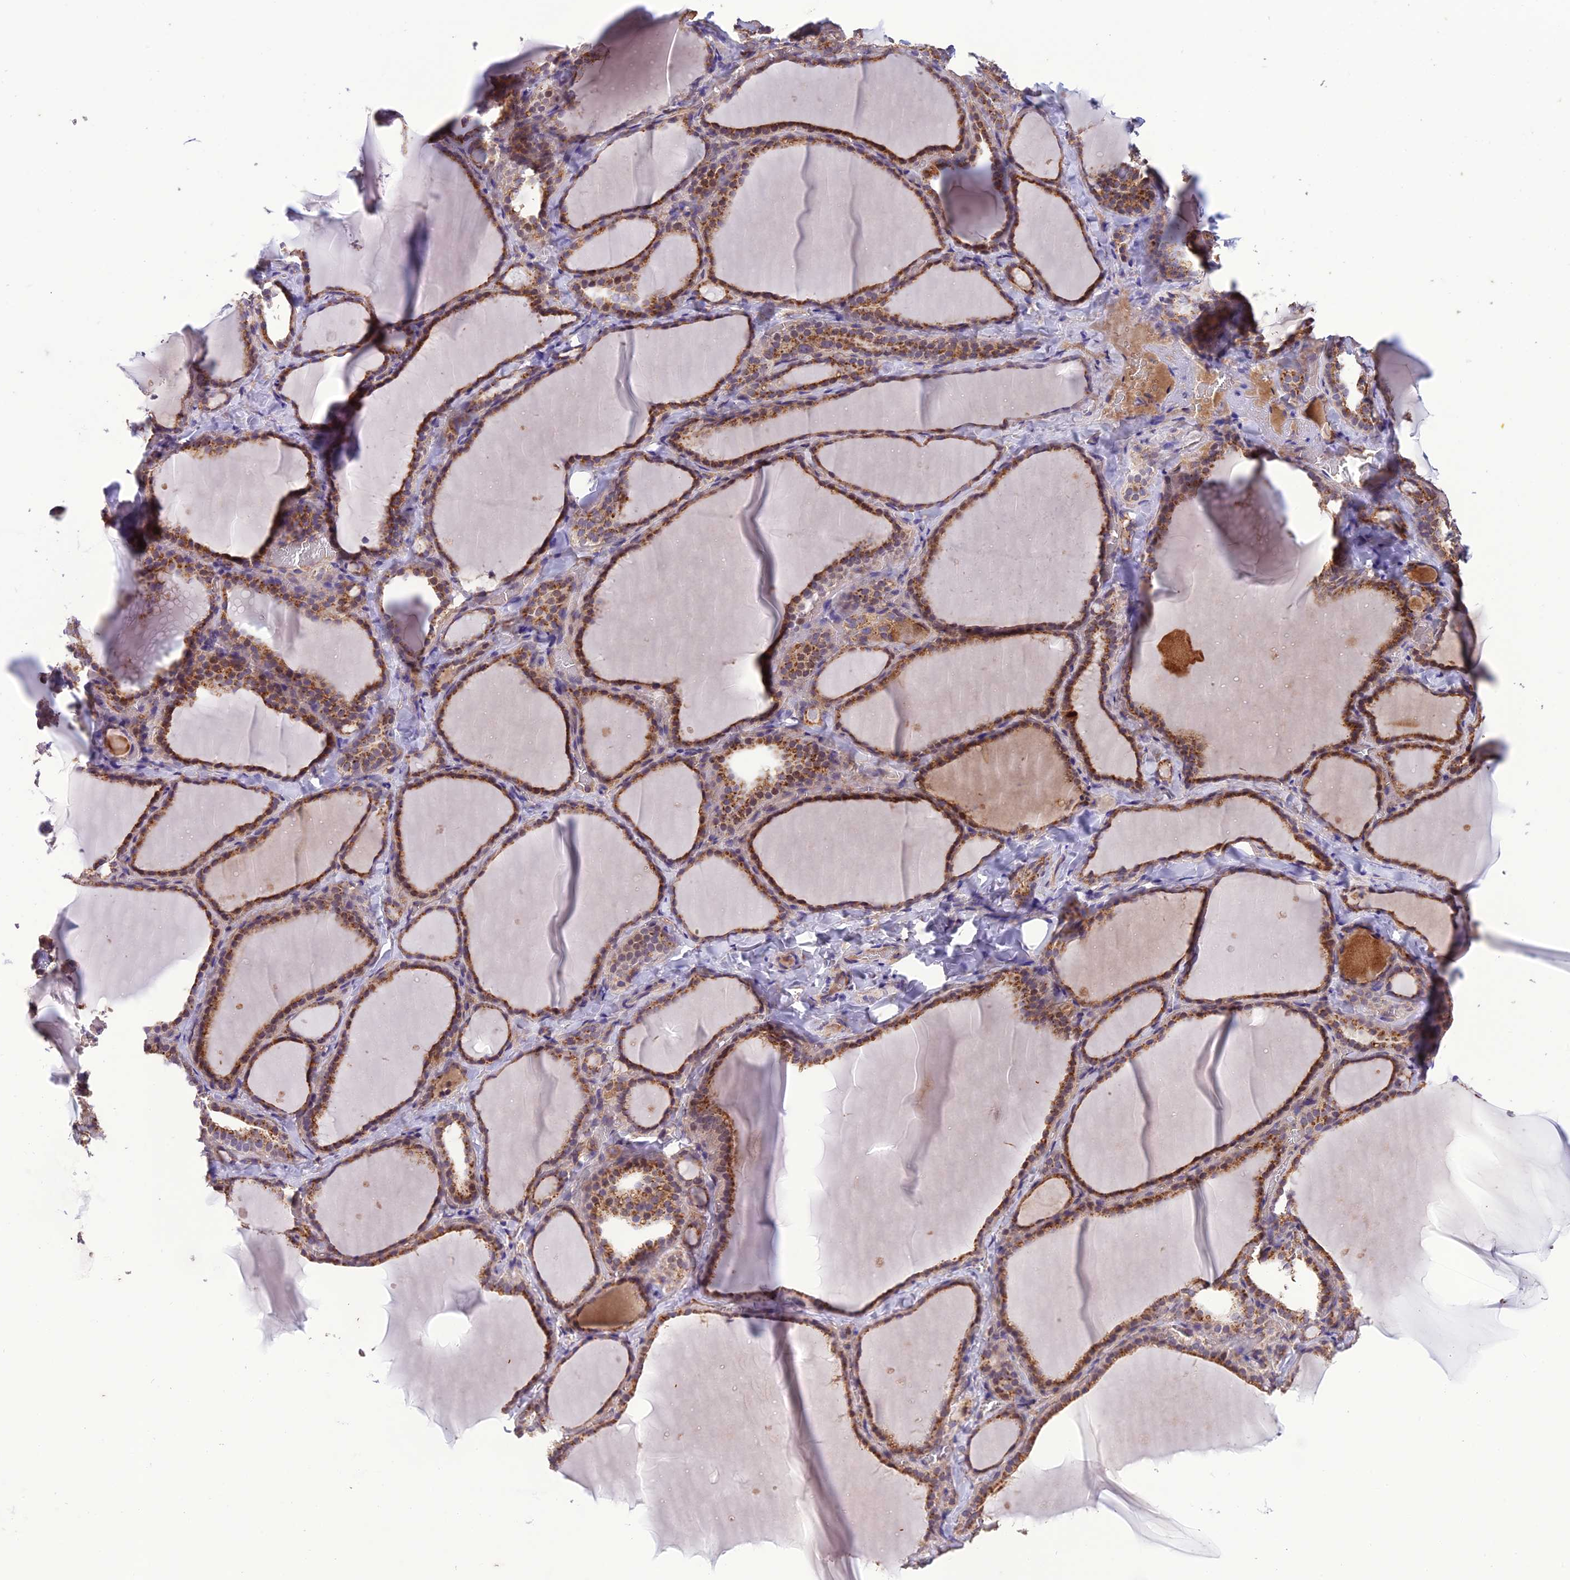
{"staining": {"intensity": "moderate", "quantity": ">75%", "location": "cytoplasmic/membranous"}, "tissue": "thyroid gland", "cell_type": "Glandular cells", "image_type": "normal", "snomed": [{"axis": "morphology", "description": "Normal tissue, NOS"}, {"axis": "topography", "description": "Thyroid gland"}], "caption": "DAB immunohistochemical staining of normal human thyroid gland exhibits moderate cytoplasmic/membranous protein expression in approximately >75% of glandular cells. (Brightfield microscopy of DAB IHC at high magnification).", "gene": "MIOS", "patient": {"sex": "female", "age": 22}}